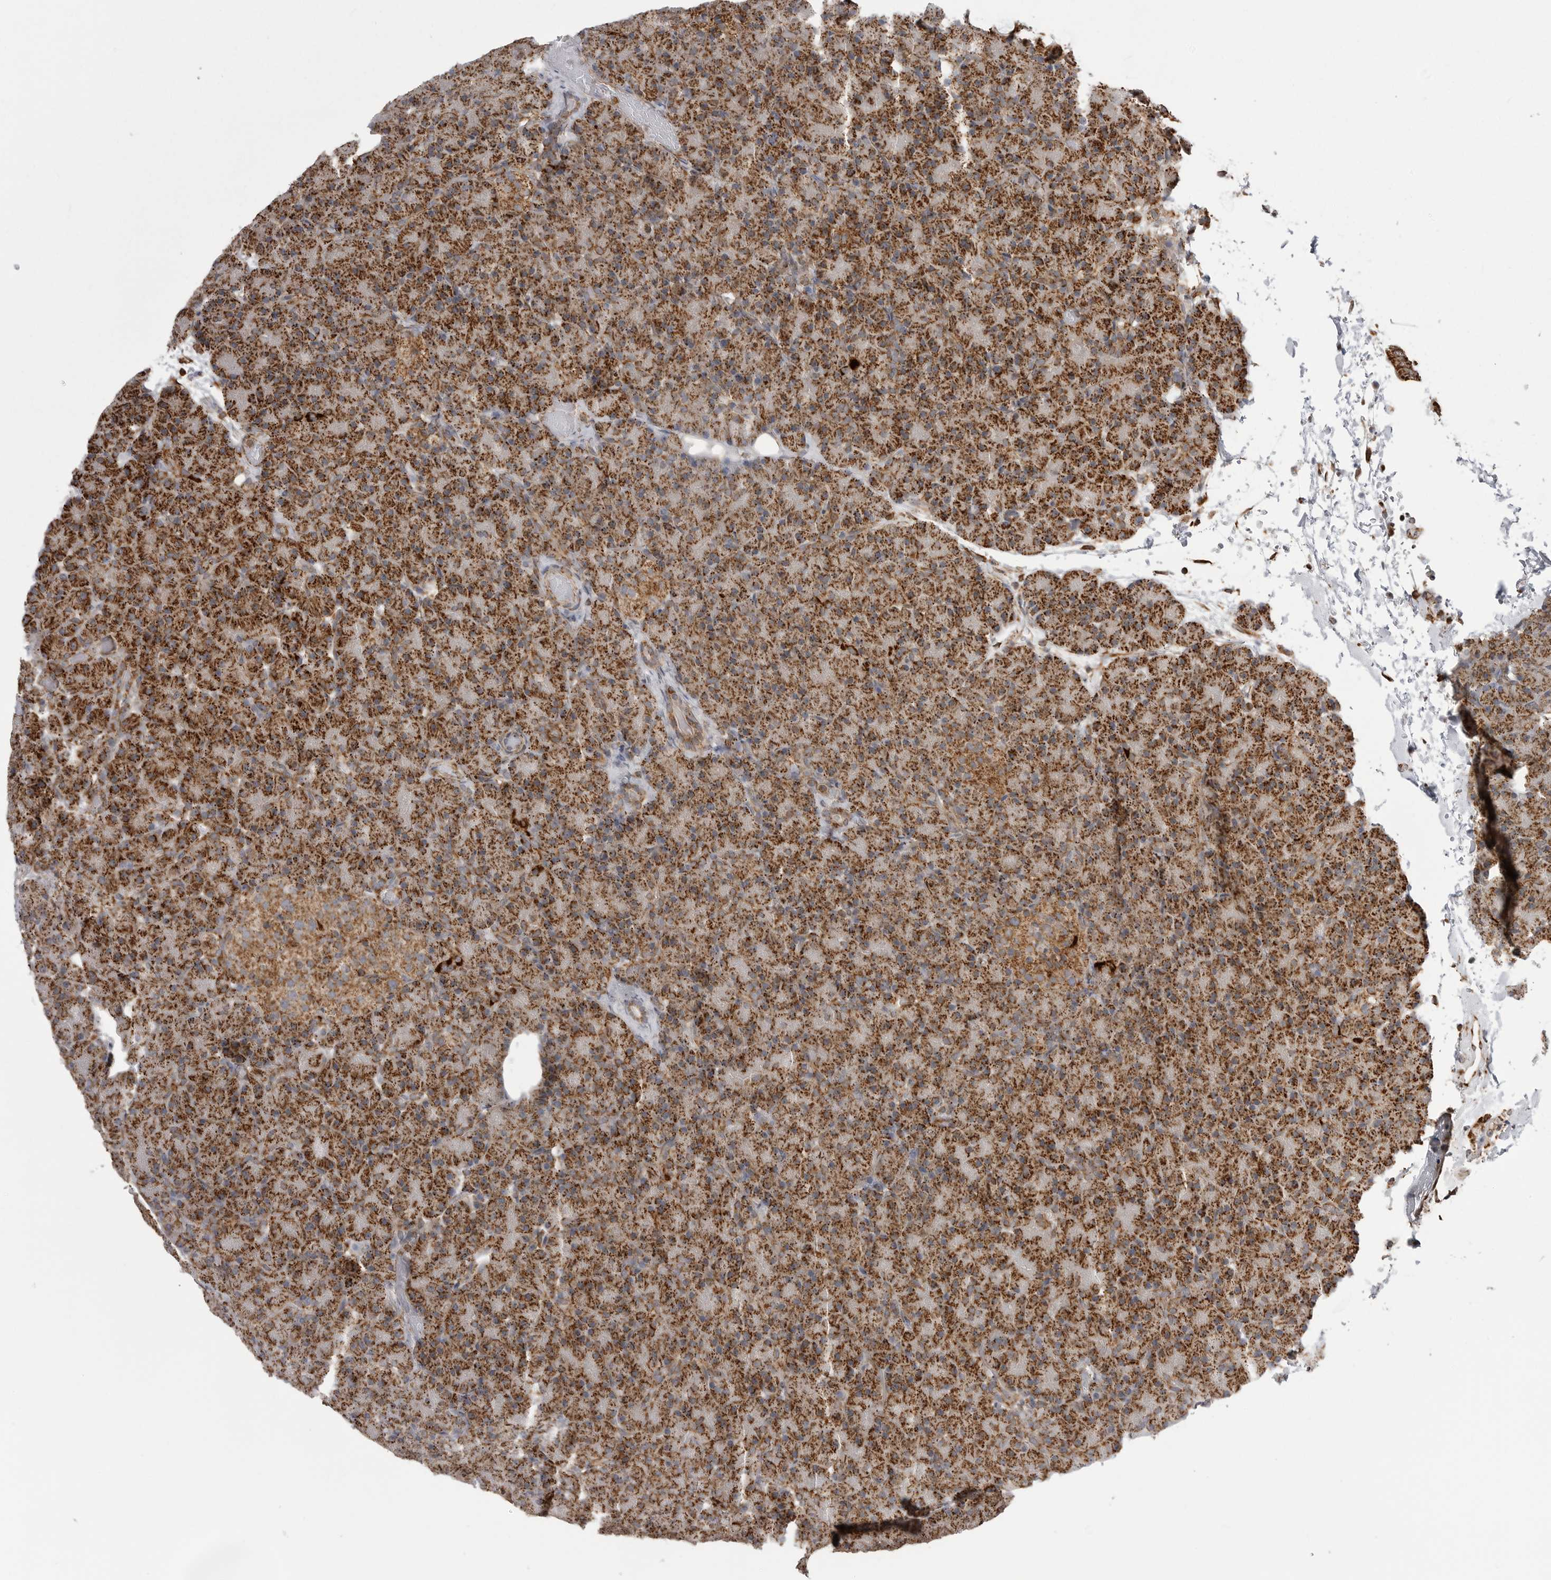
{"staining": {"intensity": "strong", "quantity": ">75%", "location": "cytoplasmic/membranous"}, "tissue": "pancreas", "cell_type": "Exocrine glandular cells", "image_type": "normal", "snomed": [{"axis": "morphology", "description": "Normal tissue, NOS"}, {"axis": "topography", "description": "Pancreas"}], "caption": "The micrograph shows staining of unremarkable pancreas, revealing strong cytoplasmic/membranous protein positivity (brown color) within exocrine glandular cells. The staining was performed using DAB, with brown indicating positive protein expression. Nuclei are stained blue with hematoxylin.", "gene": "FH", "patient": {"sex": "female", "age": 43}}